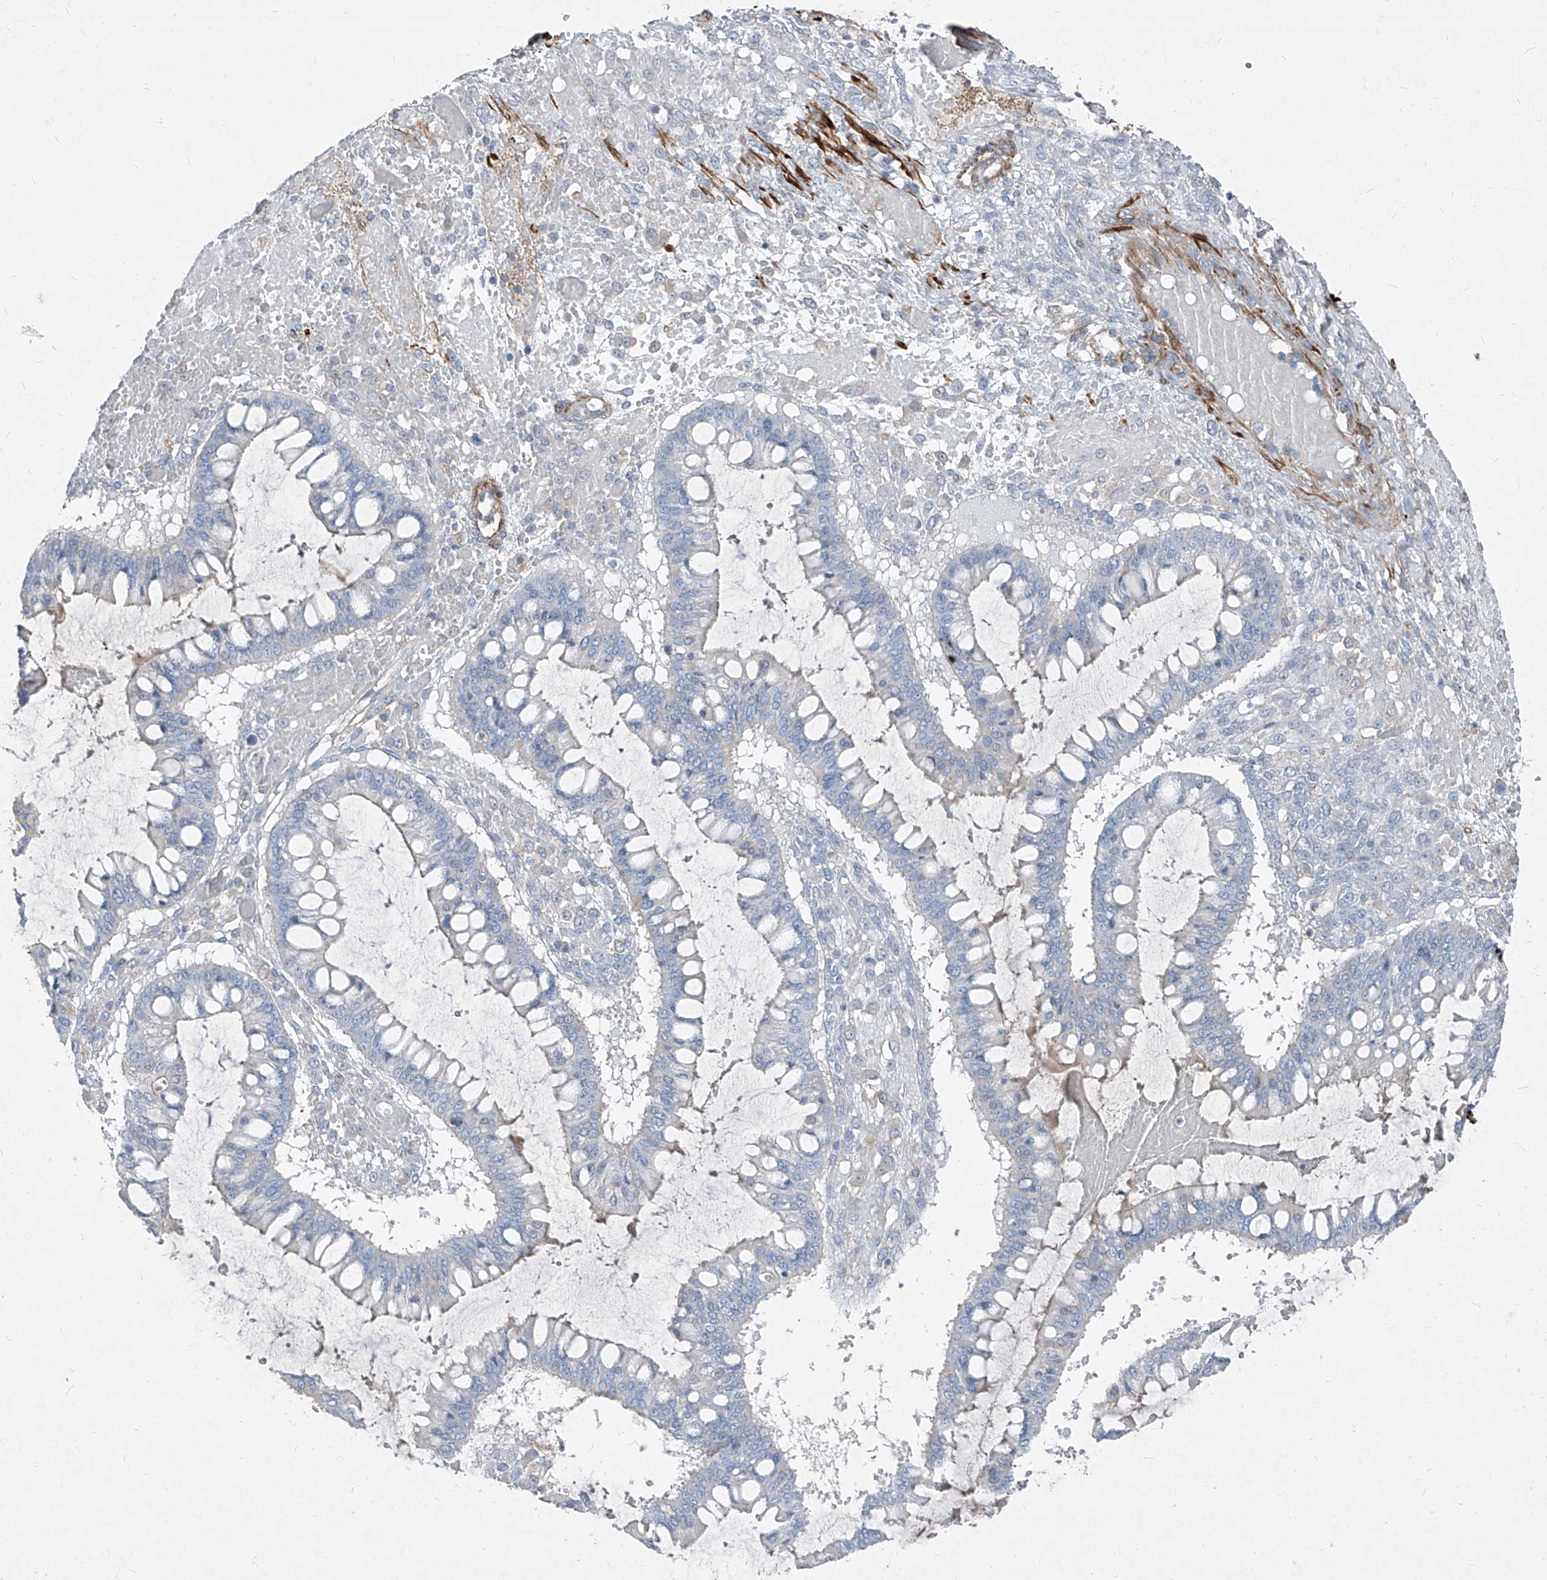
{"staining": {"intensity": "negative", "quantity": "none", "location": "none"}, "tissue": "ovarian cancer", "cell_type": "Tumor cells", "image_type": "cancer", "snomed": [{"axis": "morphology", "description": "Cystadenocarcinoma, mucinous, NOS"}, {"axis": "topography", "description": "Ovary"}], "caption": "High magnification brightfield microscopy of ovarian cancer stained with DAB (brown) and counterstained with hematoxylin (blue): tumor cells show no significant expression.", "gene": "UFD1", "patient": {"sex": "female", "age": 73}}